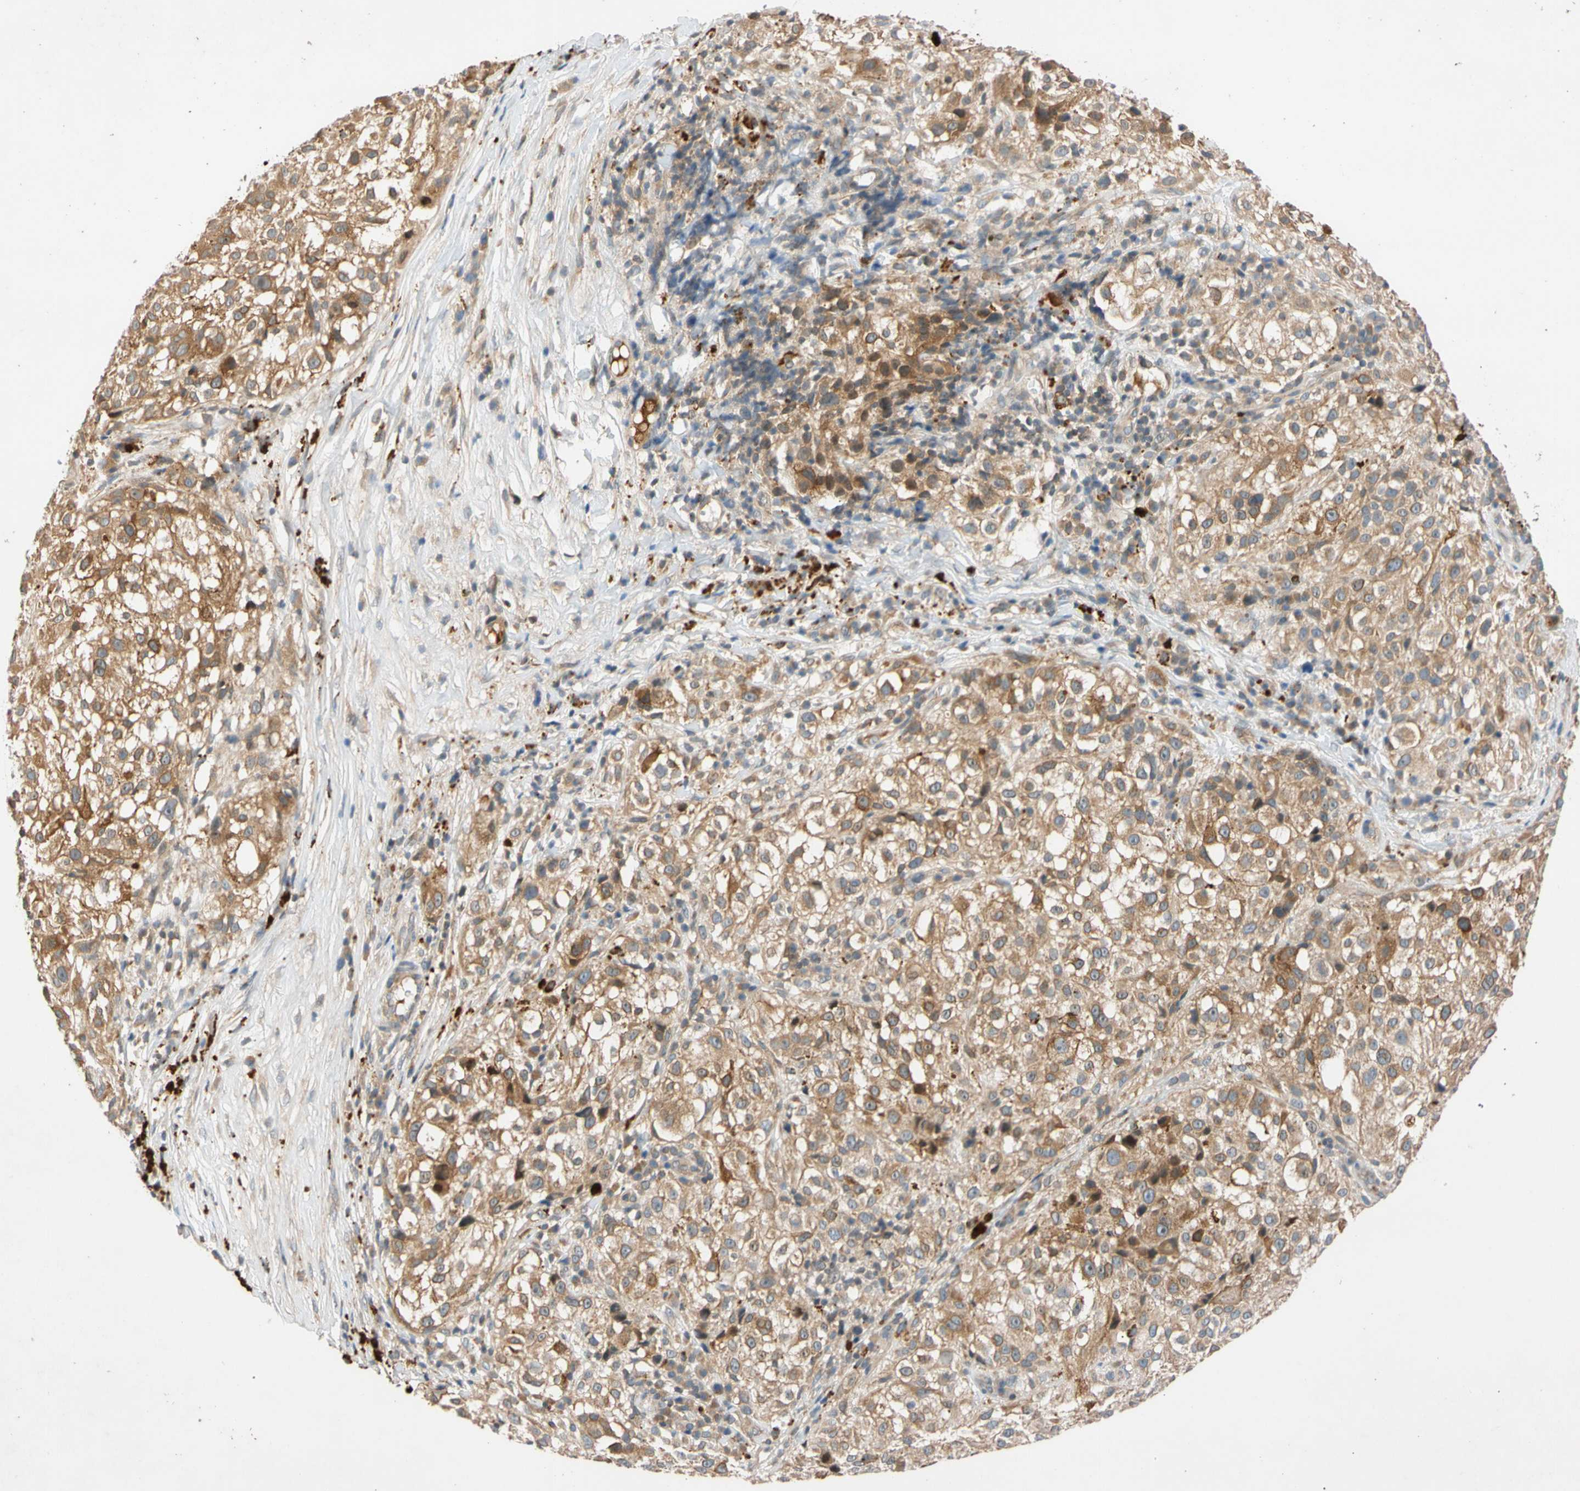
{"staining": {"intensity": "moderate", "quantity": ">75%", "location": "cytoplasmic/membranous"}, "tissue": "melanoma", "cell_type": "Tumor cells", "image_type": "cancer", "snomed": [{"axis": "morphology", "description": "Necrosis, NOS"}, {"axis": "morphology", "description": "Malignant melanoma, NOS"}, {"axis": "topography", "description": "Skin"}], "caption": "IHC of malignant melanoma displays medium levels of moderate cytoplasmic/membranous staining in approximately >75% of tumor cells. (DAB = brown stain, brightfield microscopy at high magnification).", "gene": "CNST", "patient": {"sex": "female", "age": 87}}